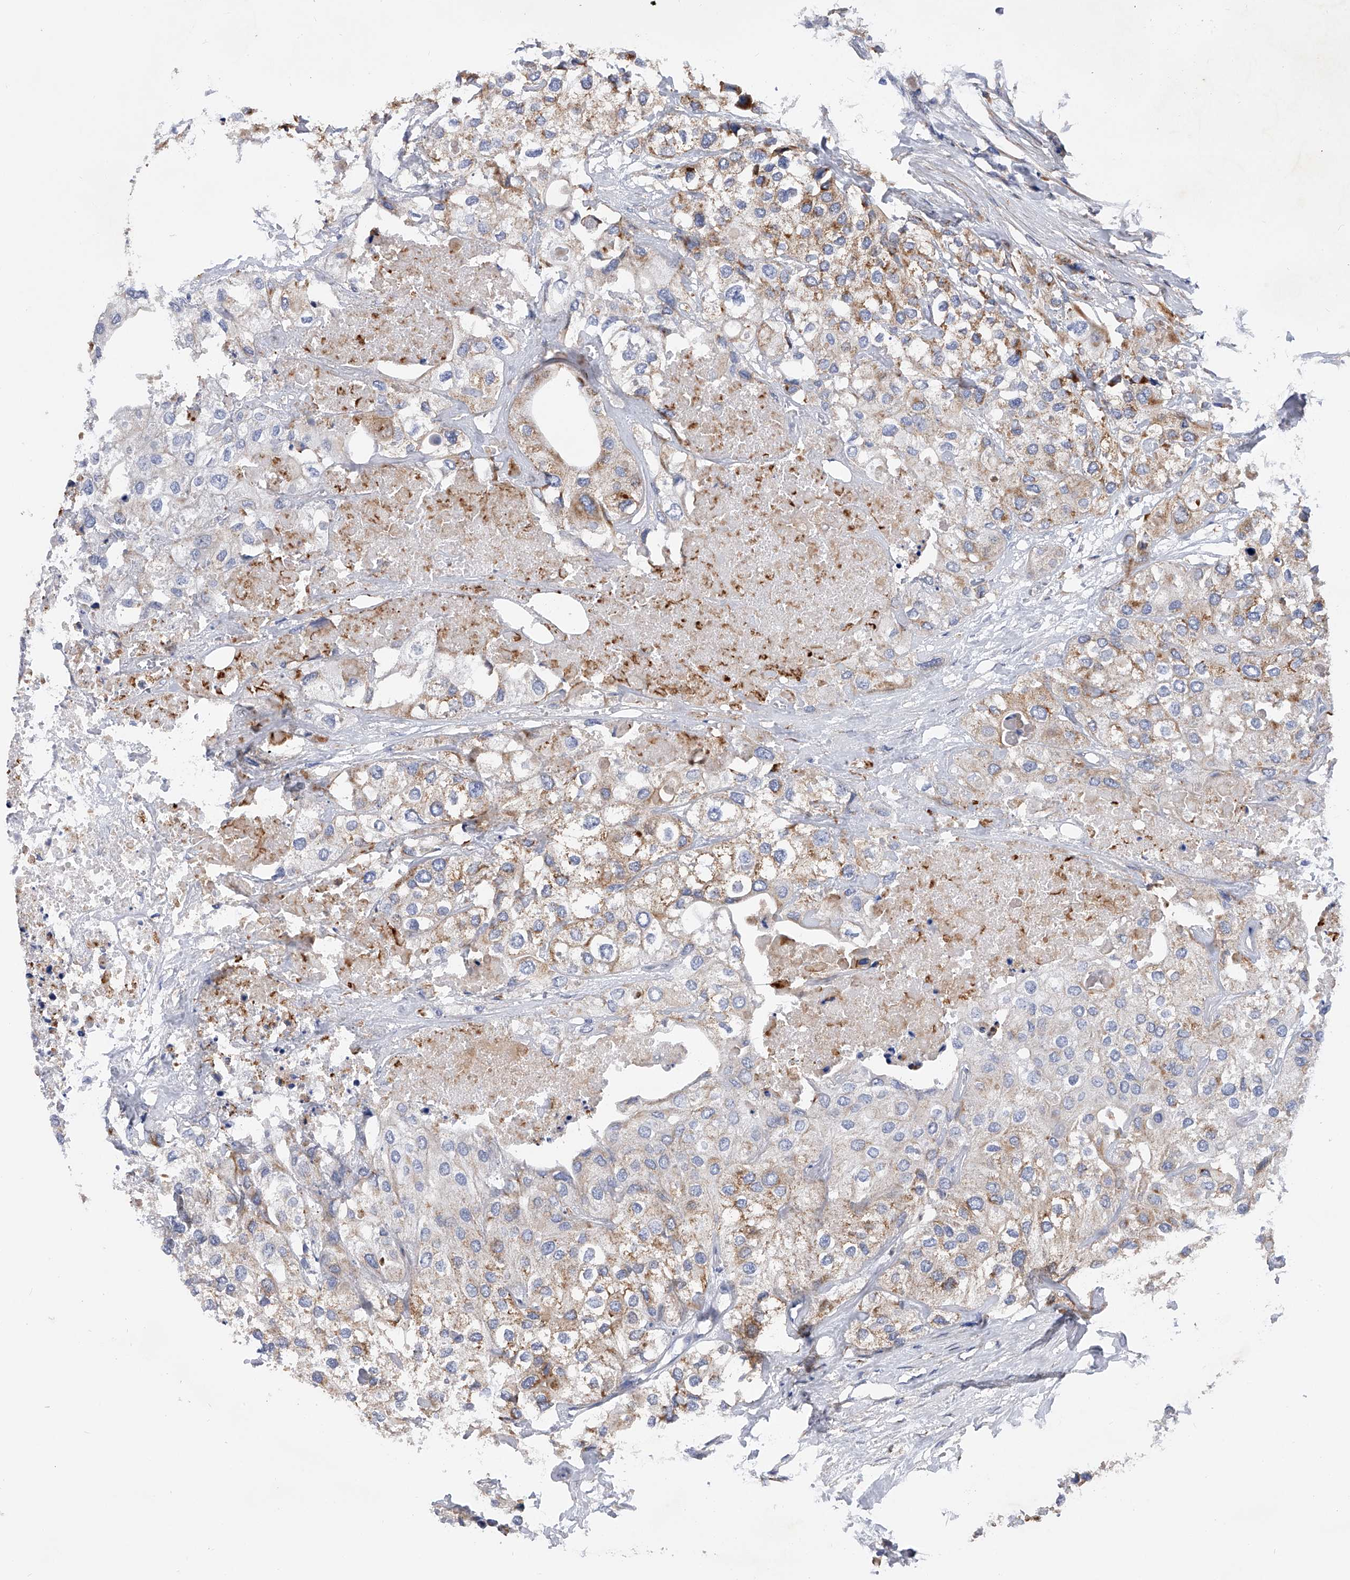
{"staining": {"intensity": "moderate", "quantity": ">75%", "location": "cytoplasmic/membranous"}, "tissue": "urothelial cancer", "cell_type": "Tumor cells", "image_type": "cancer", "snomed": [{"axis": "morphology", "description": "Urothelial carcinoma, High grade"}, {"axis": "topography", "description": "Urinary bladder"}], "caption": "High-grade urothelial carcinoma stained for a protein demonstrates moderate cytoplasmic/membranous positivity in tumor cells. The staining was performed using DAB (3,3'-diaminobenzidine) to visualize the protein expression in brown, while the nuclei were stained in blue with hematoxylin (Magnification: 20x).", "gene": "PDSS2", "patient": {"sex": "male", "age": 64}}